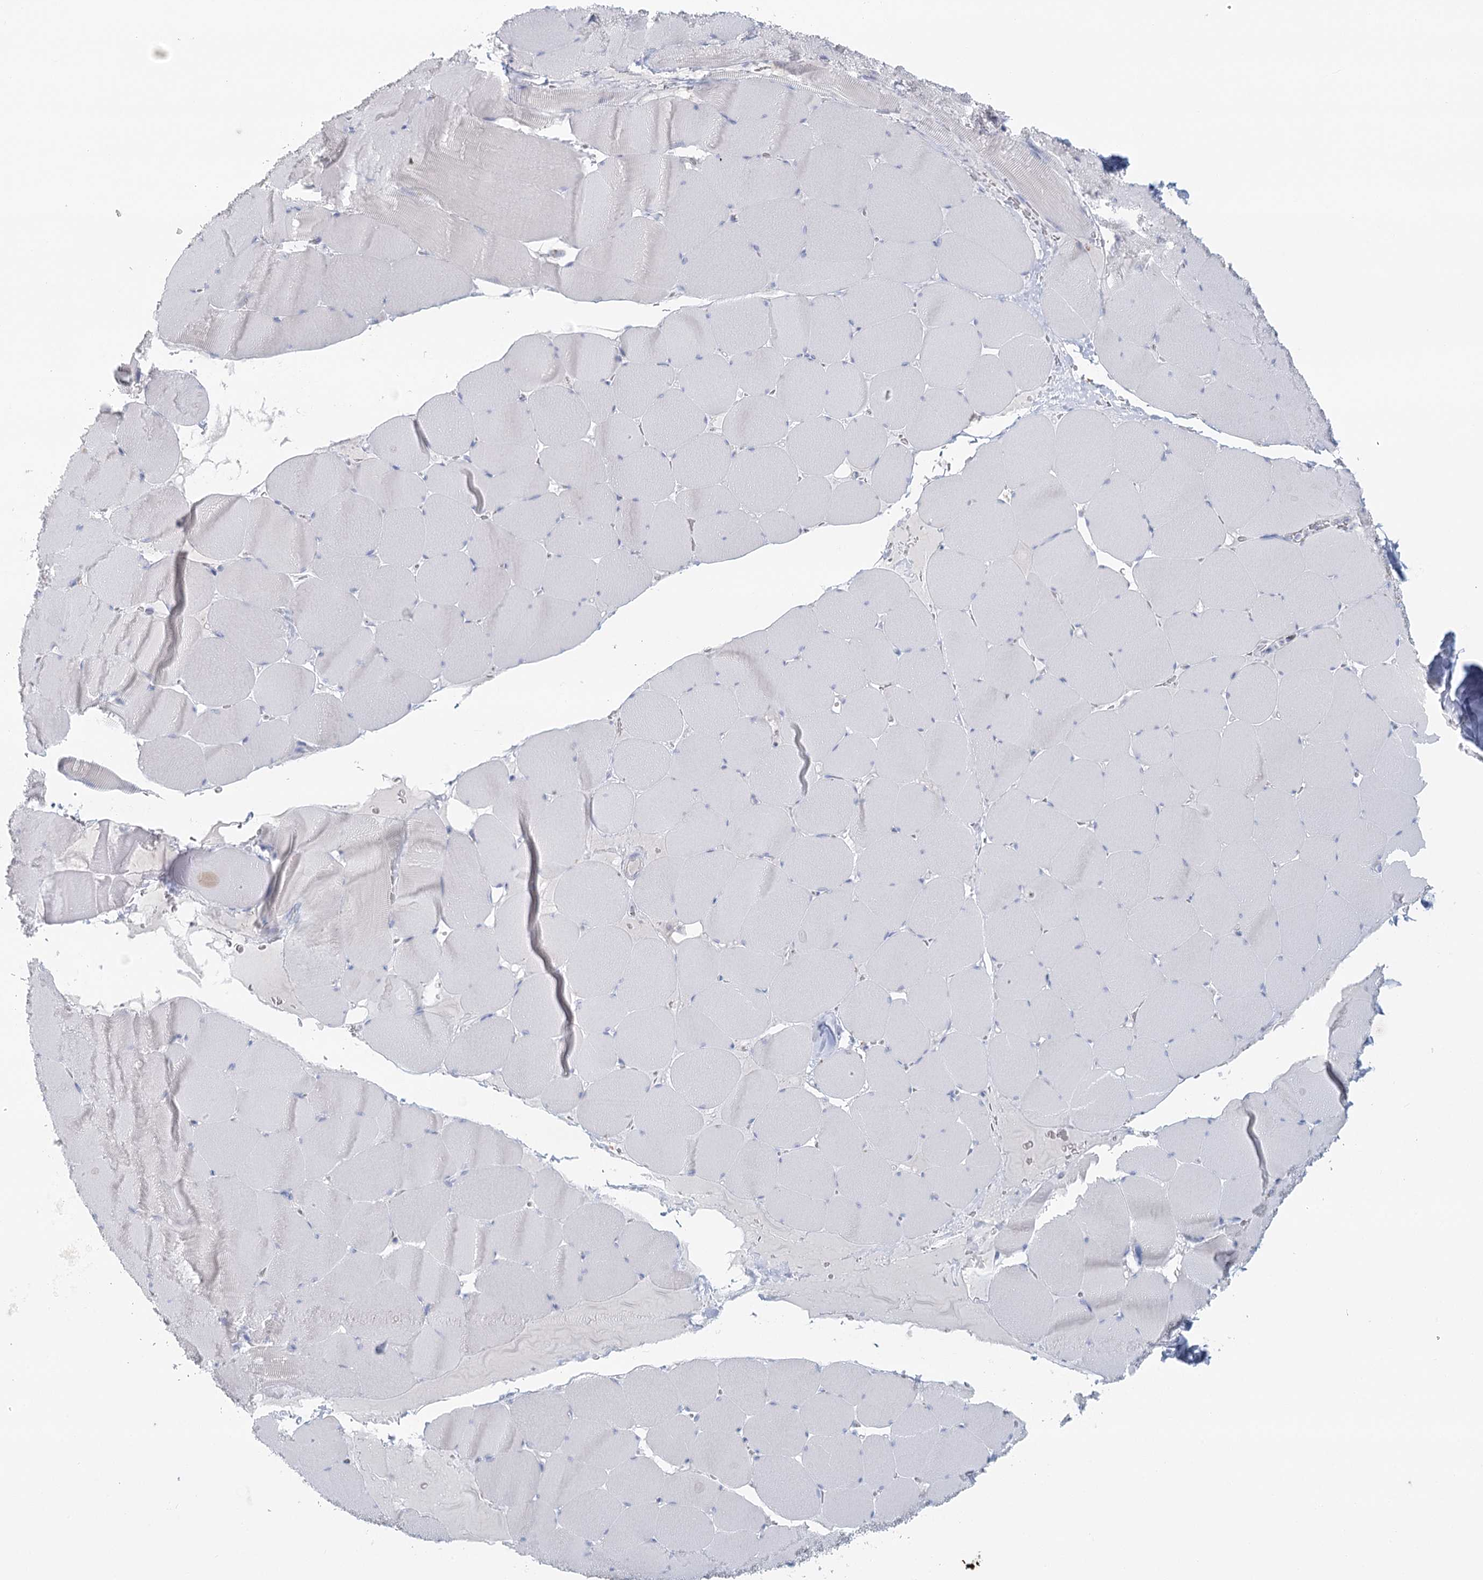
{"staining": {"intensity": "negative", "quantity": "none", "location": "none"}, "tissue": "skeletal muscle", "cell_type": "Myocytes", "image_type": "normal", "snomed": [{"axis": "morphology", "description": "Normal tissue, NOS"}, {"axis": "topography", "description": "Skeletal muscle"}], "caption": "The image displays no significant positivity in myocytes of skeletal muscle. Nuclei are stained in blue.", "gene": "BPHL", "patient": {"sex": "male", "age": 62}}